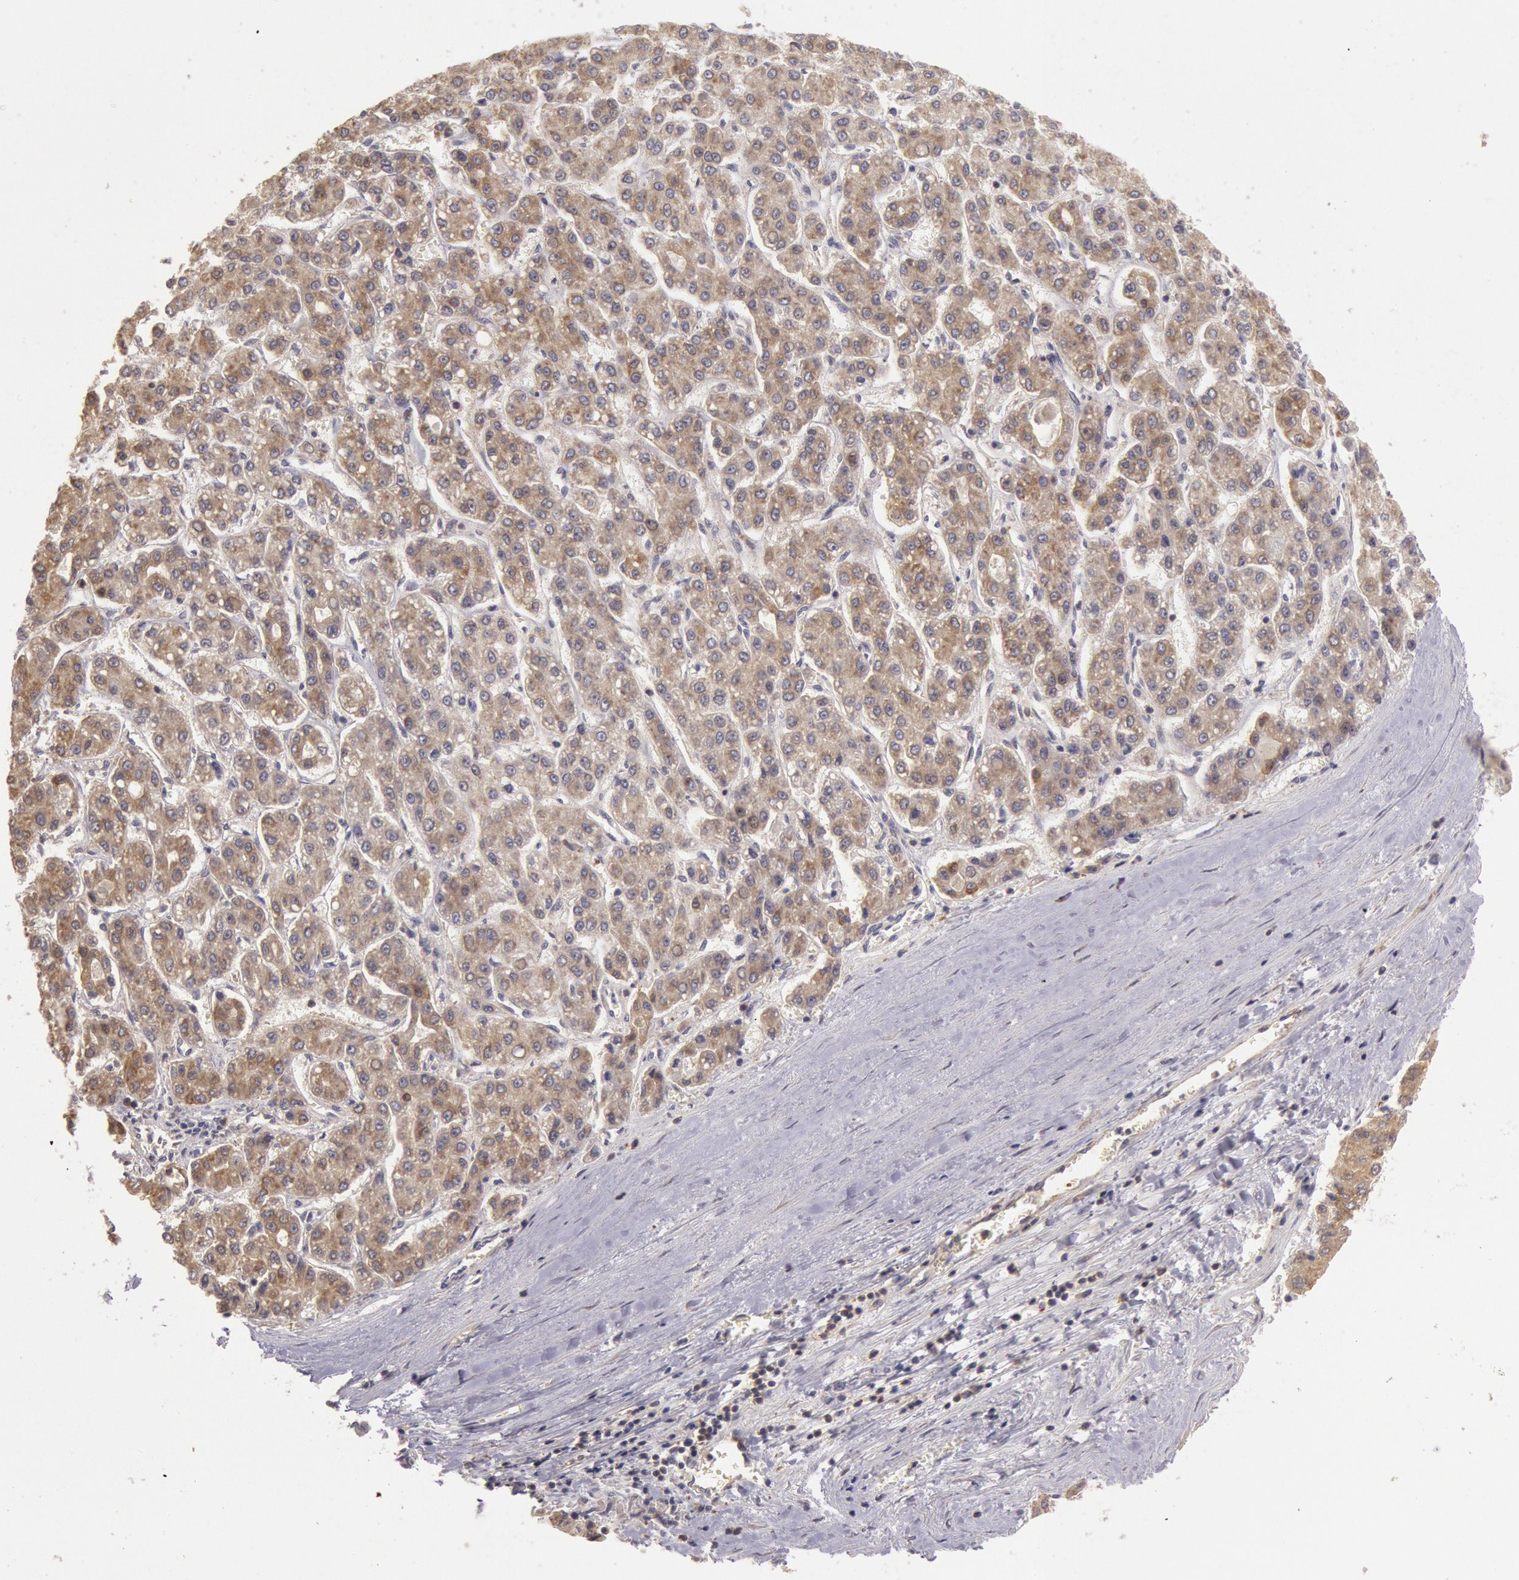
{"staining": {"intensity": "moderate", "quantity": ">75%", "location": "cytoplasmic/membranous"}, "tissue": "liver cancer", "cell_type": "Tumor cells", "image_type": "cancer", "snomed": [{"axis": "morphology", "description": "Carcinoma, Hepatocellular, NOS"}, {"axis": "topography", "description": "Liver"}], "caption": "Approximately >75% of tumor cells in liver cancer reveal moderate cytoplasmic/membranous protein positivity as visualized by brown immunohistochemical staining.", "gene": "NMT2", "patient": {"sex": "male", "age": 69}}